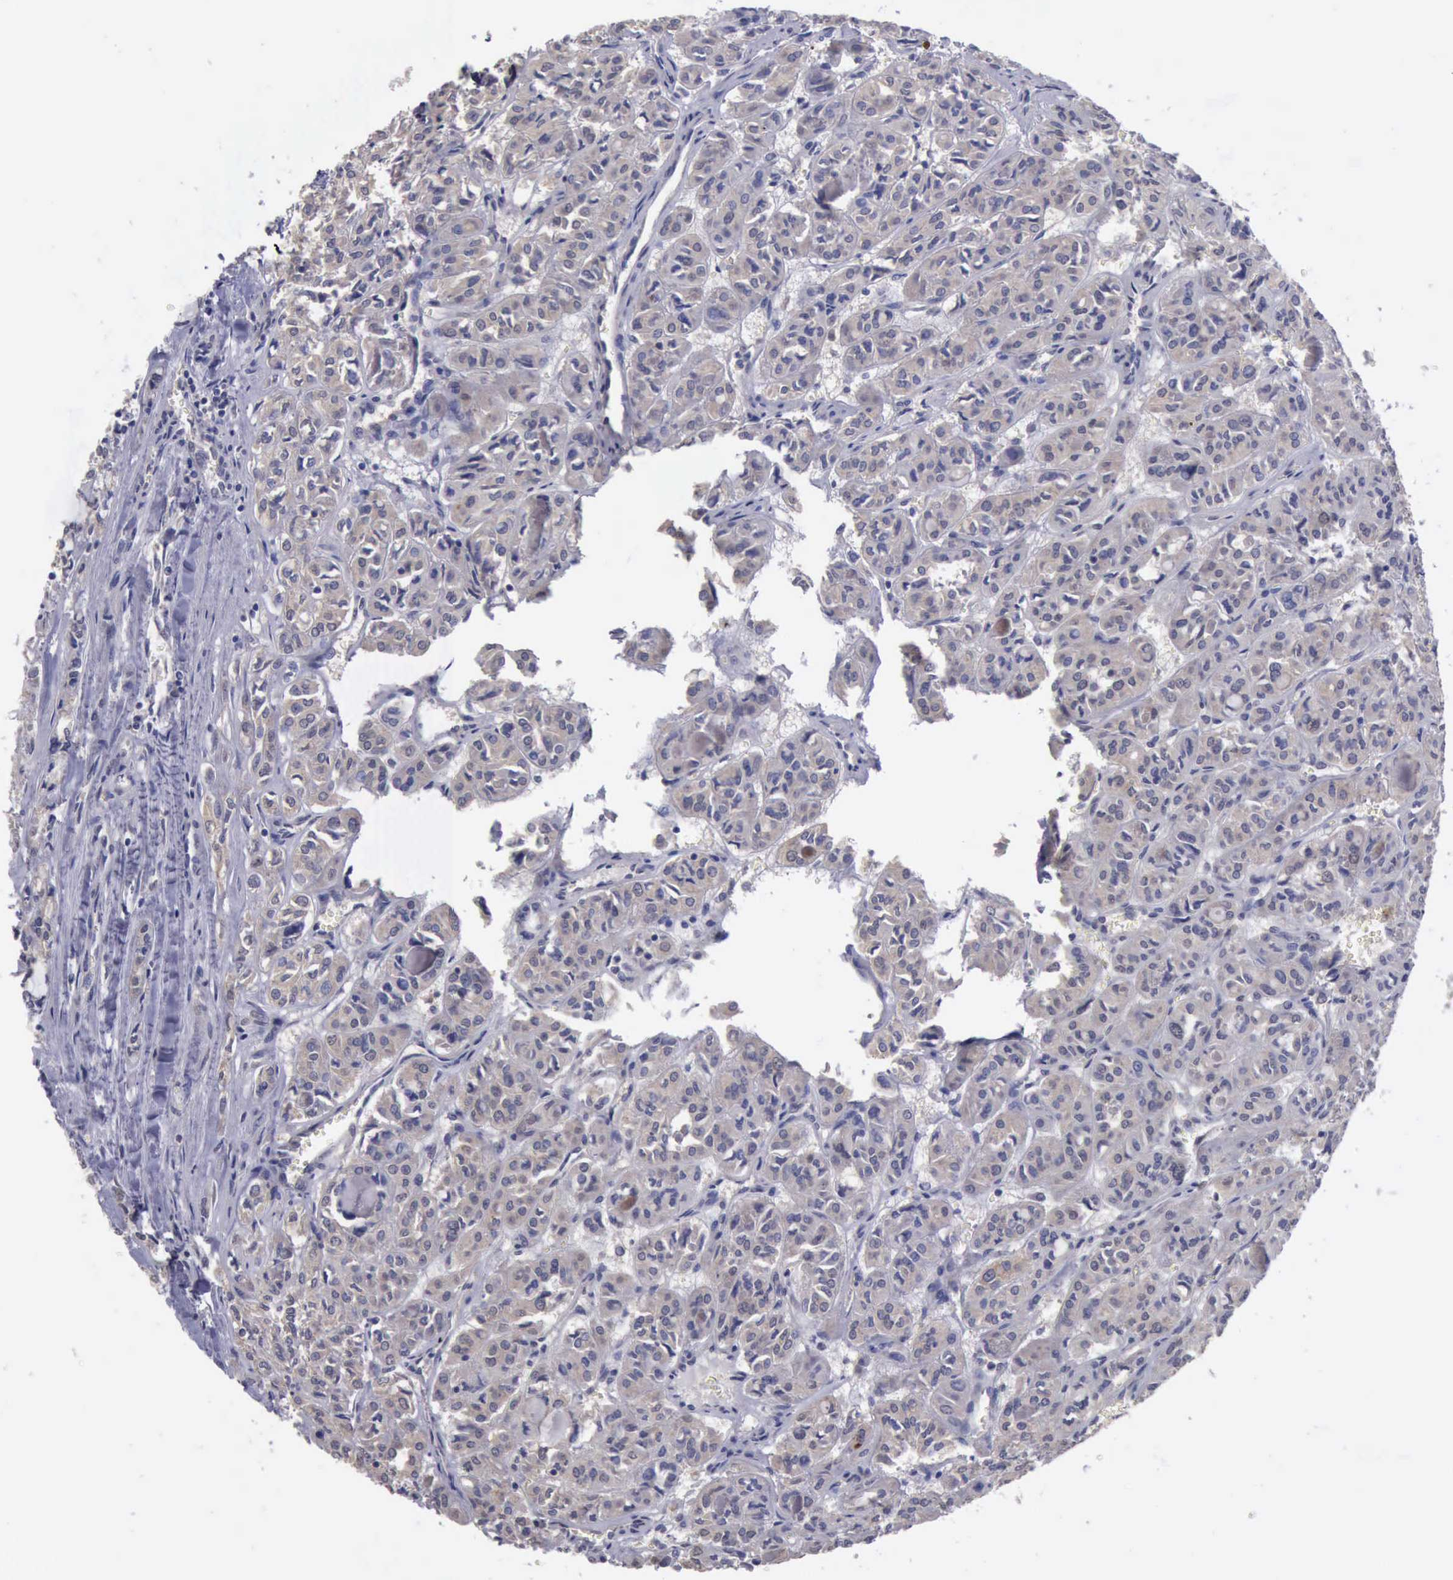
{"staining": {"intensity": "weak", "quantity": ">75%", "location": "cytoplasmic/membranous"}, "tissue": "thyroid cancer", "cell_type": "Tumor cells", "image_type": "cancer", "snomed": [{"axis": "morphology", "description": "Follicular adenoma carcinoma, NOS"}, {"axis": "topography", "description": "Thyroid gland"}], "caption": "Brown immunohistochemical staining in thyroid cancer displays weak cytoplasmic/membranous staining in about >75% of tumor cells.", "gene": "PHKA1", "patient": {"sex": "female", "age": 71}}